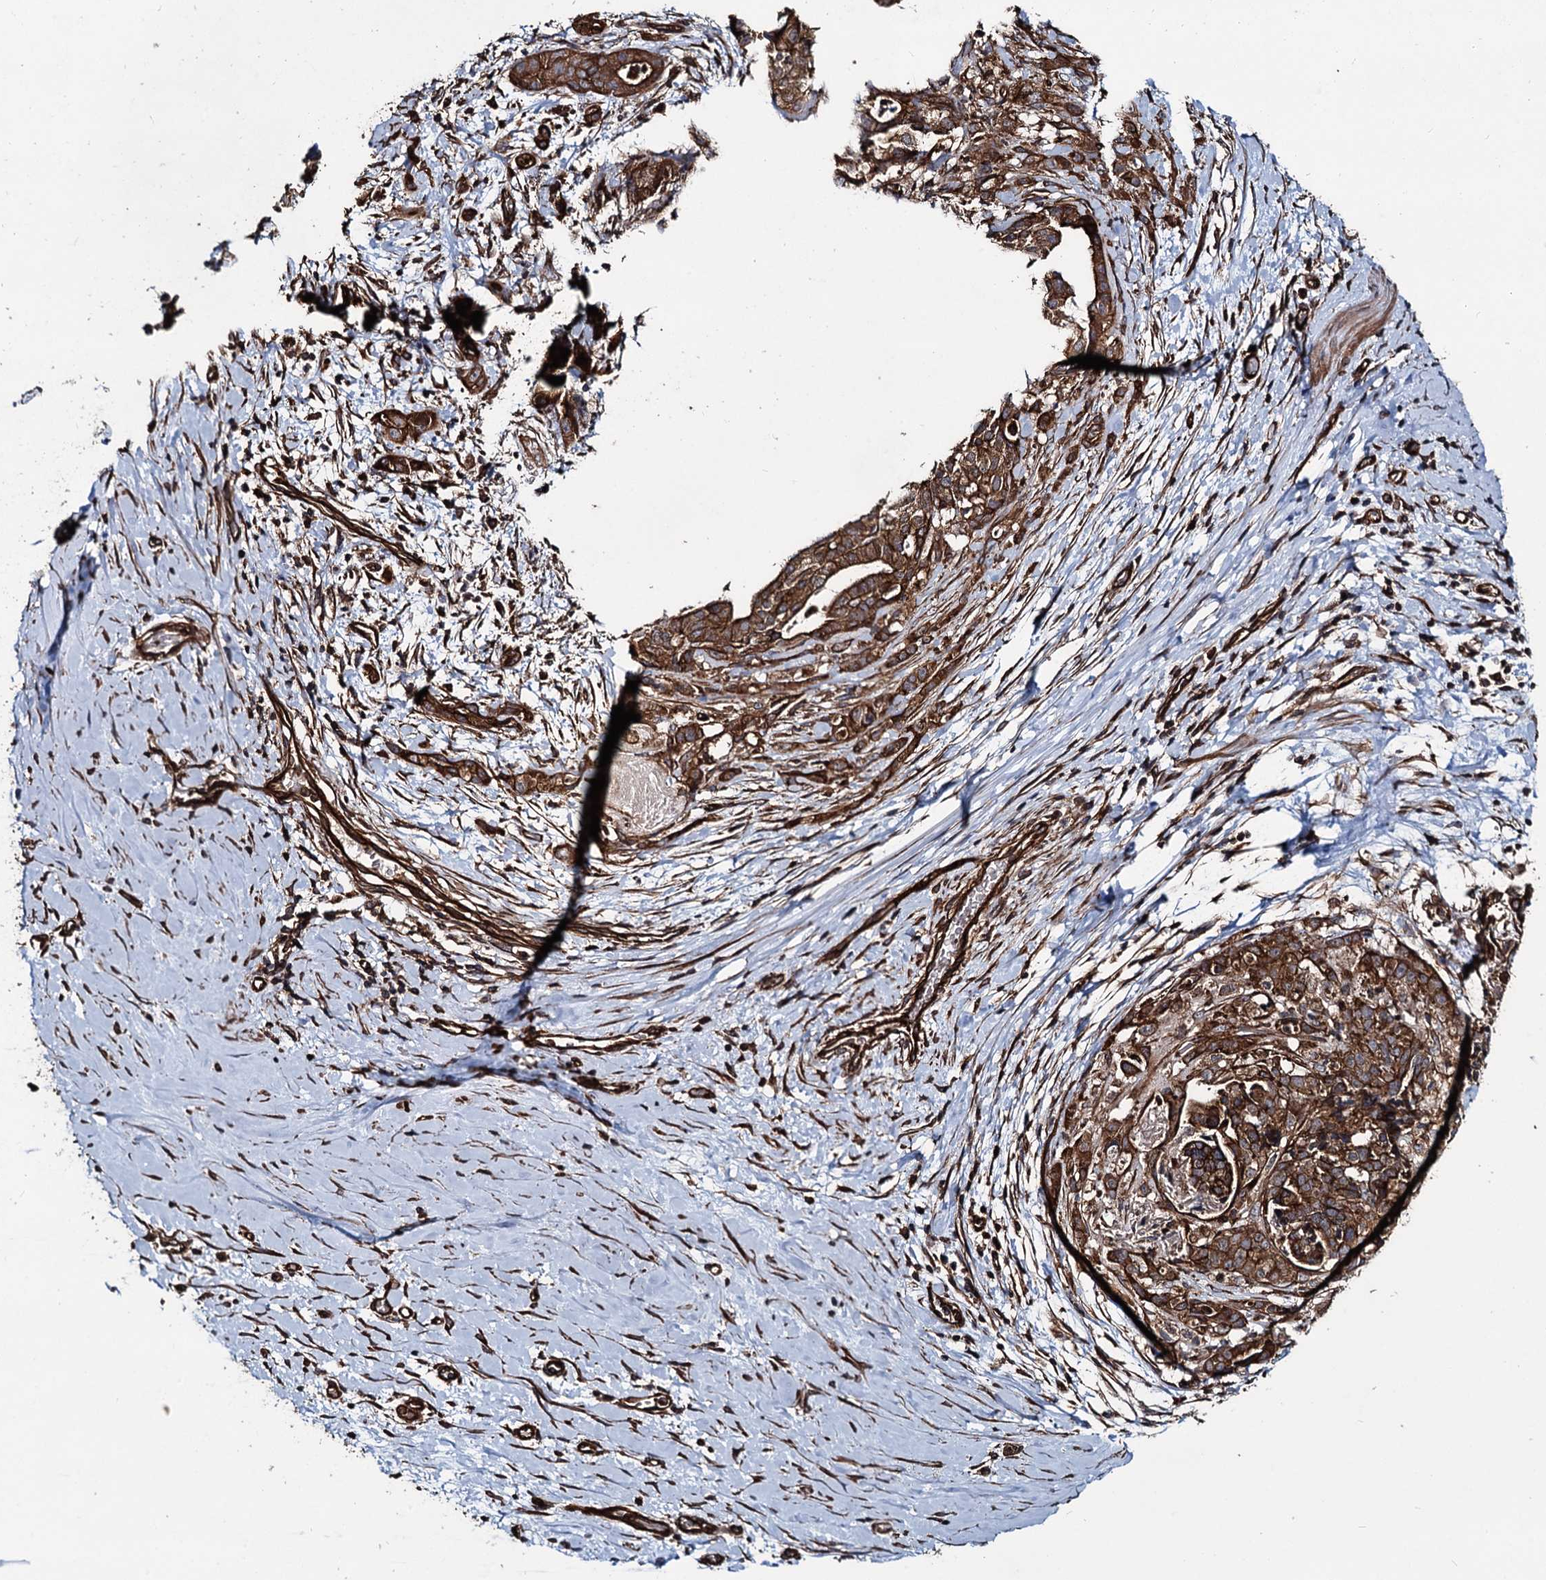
{"staining": {"intensity": "strong", "quantity": ">75%", "location": "cytoplasmic/membranous"}, "tissue": "stomach cancer", "cell_type": "Tumor cells", "image_type": "cancer", "snomed": [{"axis": "morphology", "description": "Adenocarcinoma, NOS"}, {"axis": "topography", "description": "Stomach"}], "caption": "Immunohistochemical staining of stomach cancer reveals high levels of strong cytoplasmic/membranous staining in approximately >75% of tumor cells.", "gene": "SVIP", "patient": {"sex": "male", "age": 48}}